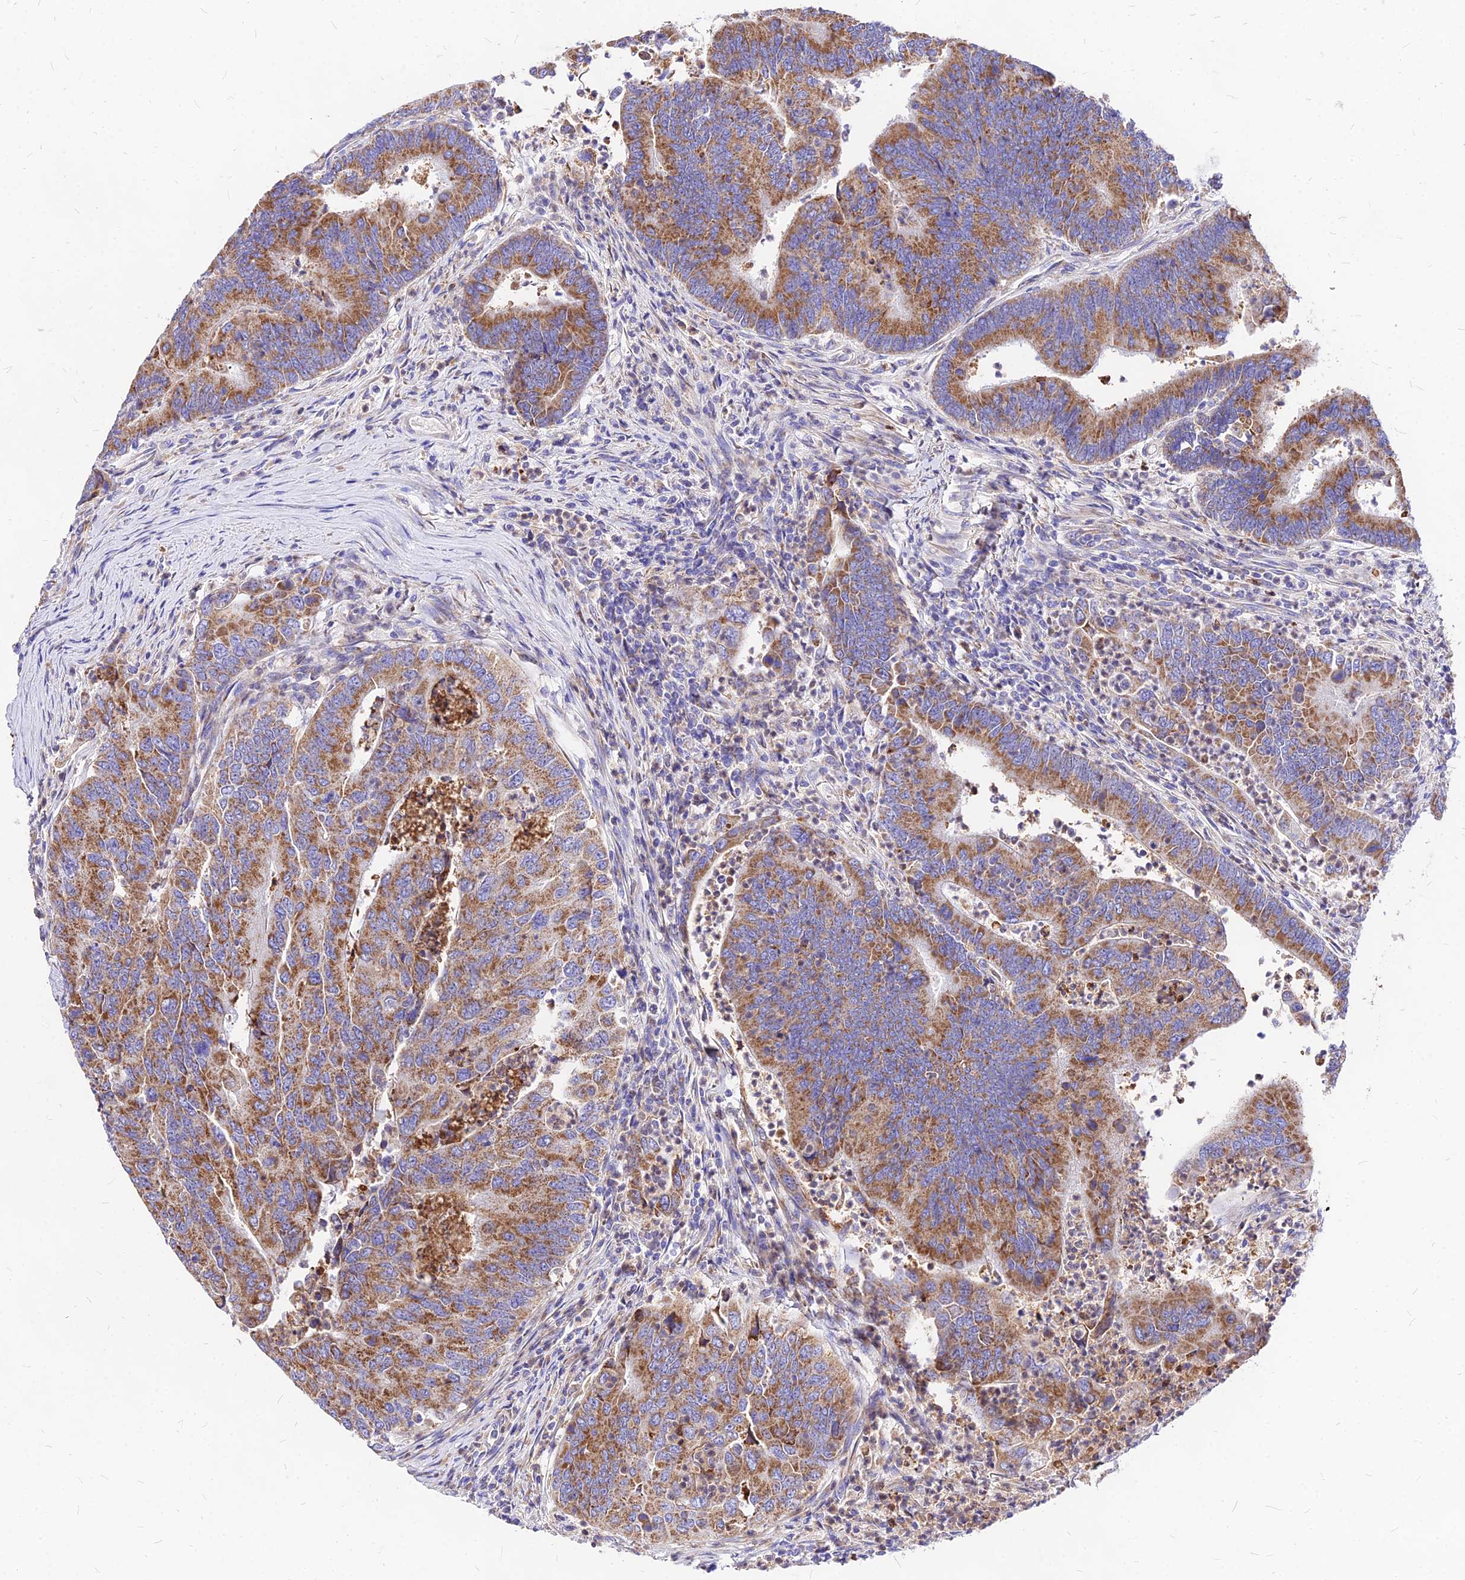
{"staining": {"intensity": "moderate", "quantity": ">75%", "location": "cytoplasmic/membranous"}, "tissue": "colorectal cancer", "cell_type": "Tumor cells", "image_type": "cancer", "snomed": [{"axis": "morphology", "description": "Adenocarcinoma, NOS"}, {"axis": "topography", "description": "Colon"}], "caption": "A photomicrograph of human colorectal cancer (adenocarcinoma) stained for a protein displays moderate cytoplasmic/membranous brown staining in tumor cells.", "gene": "MRPL3", "patient": {"sex": "female", "age": 67}}